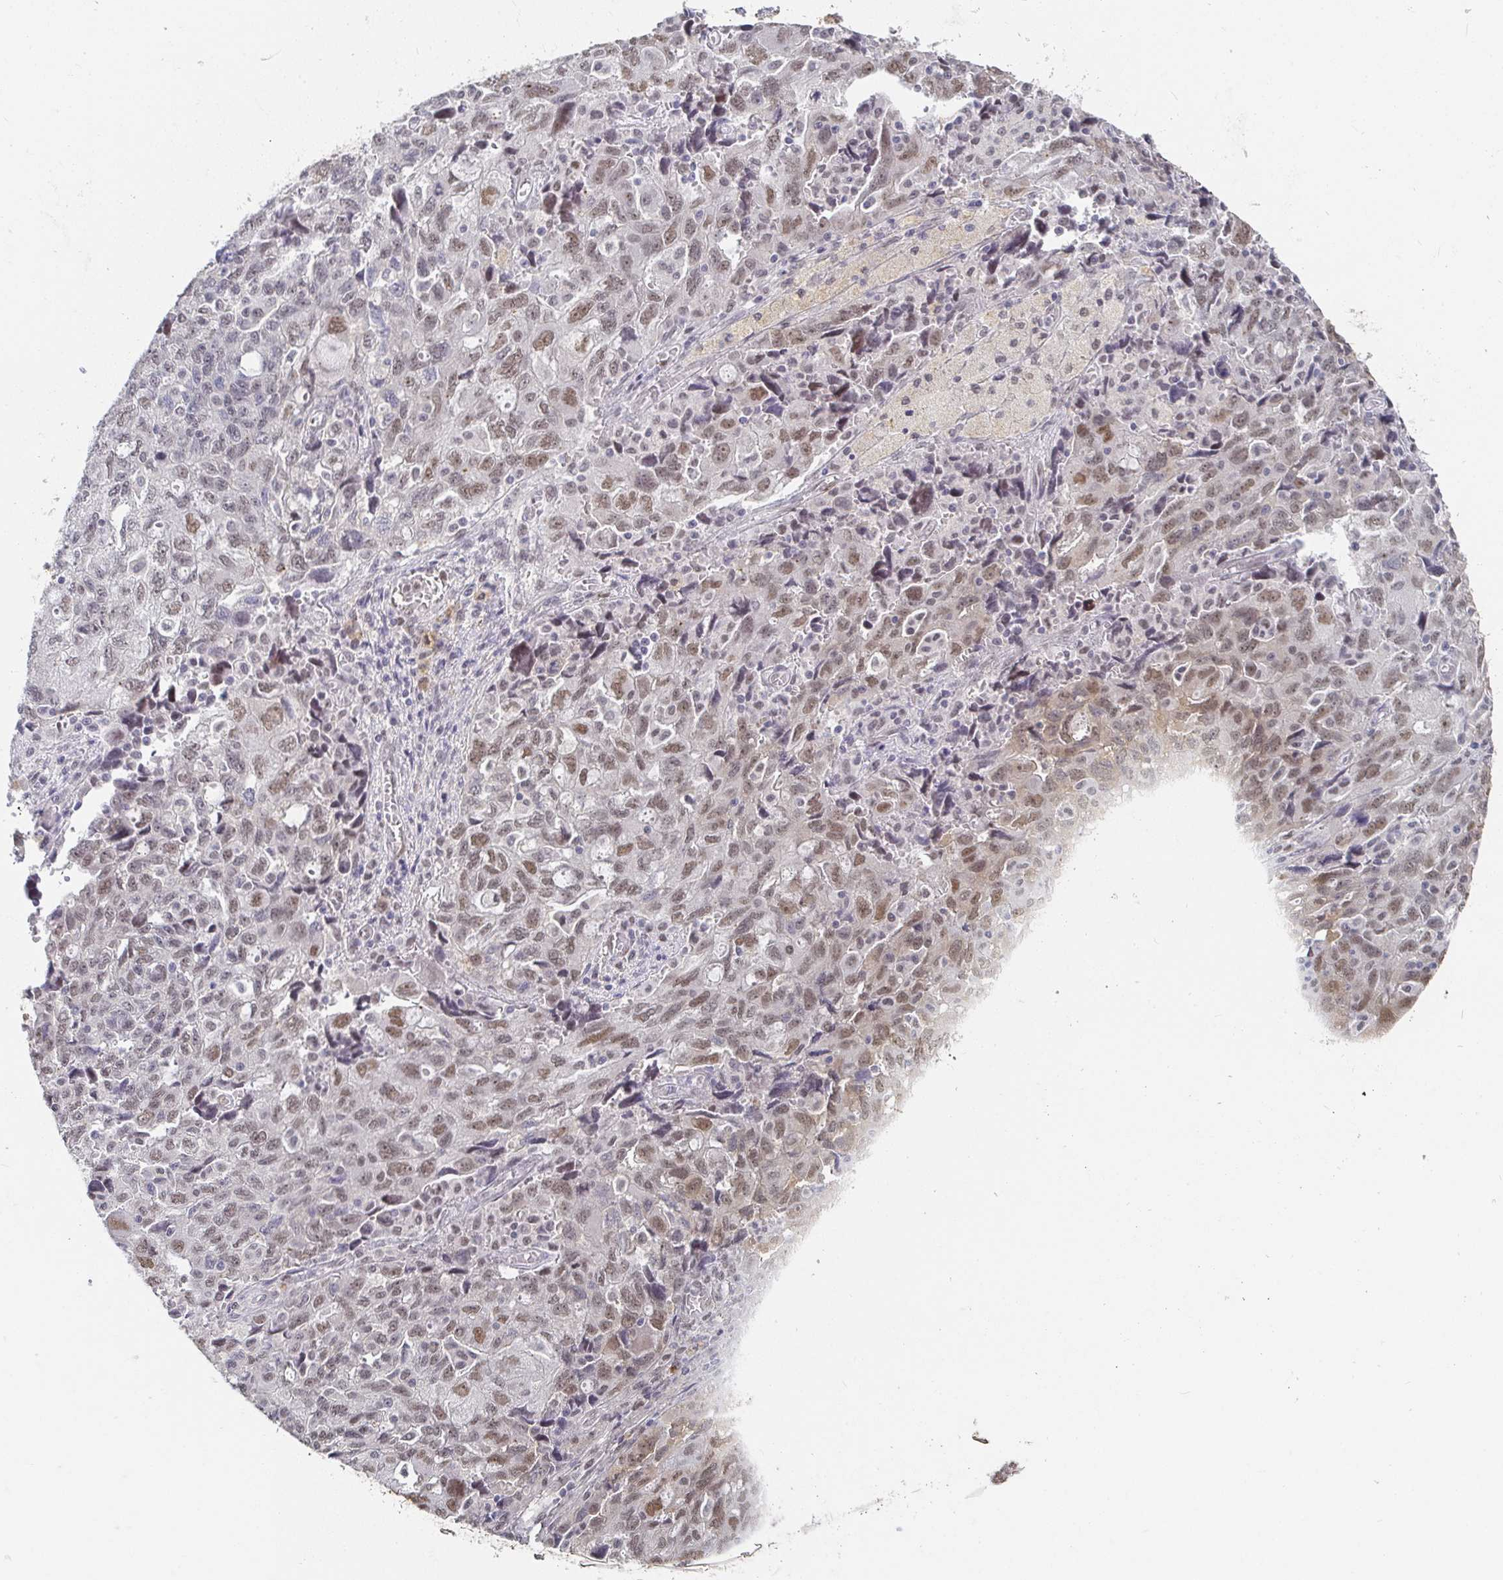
{"staining": {"intensity": "weak", "quantity": ">75%", "location": "nuclear"}, "tissue": "ovarian cancer", "cell_type": "Tumor cells", "image_type": "cancer", "snomed": [{"axis": "morphology", "description": "Carcinoma, NOS"}, {"axis": "morphology", "description": "Cystadenocarcinoma, serous, NOS"}, {"axis": "topography", "description": "Ovary"}], "caption": "High-magnification brightfield microscopy of serous cystadenocarcinoma (ovarian) stained with DAB (brown) and counterstained with hematoxylin (blue). tumor cells exhibit weak nuclear positivity is appreciated in approximately>75% of cells.", "gene": "RCOR1", "patient": {"sex": "female", "age": 69}}